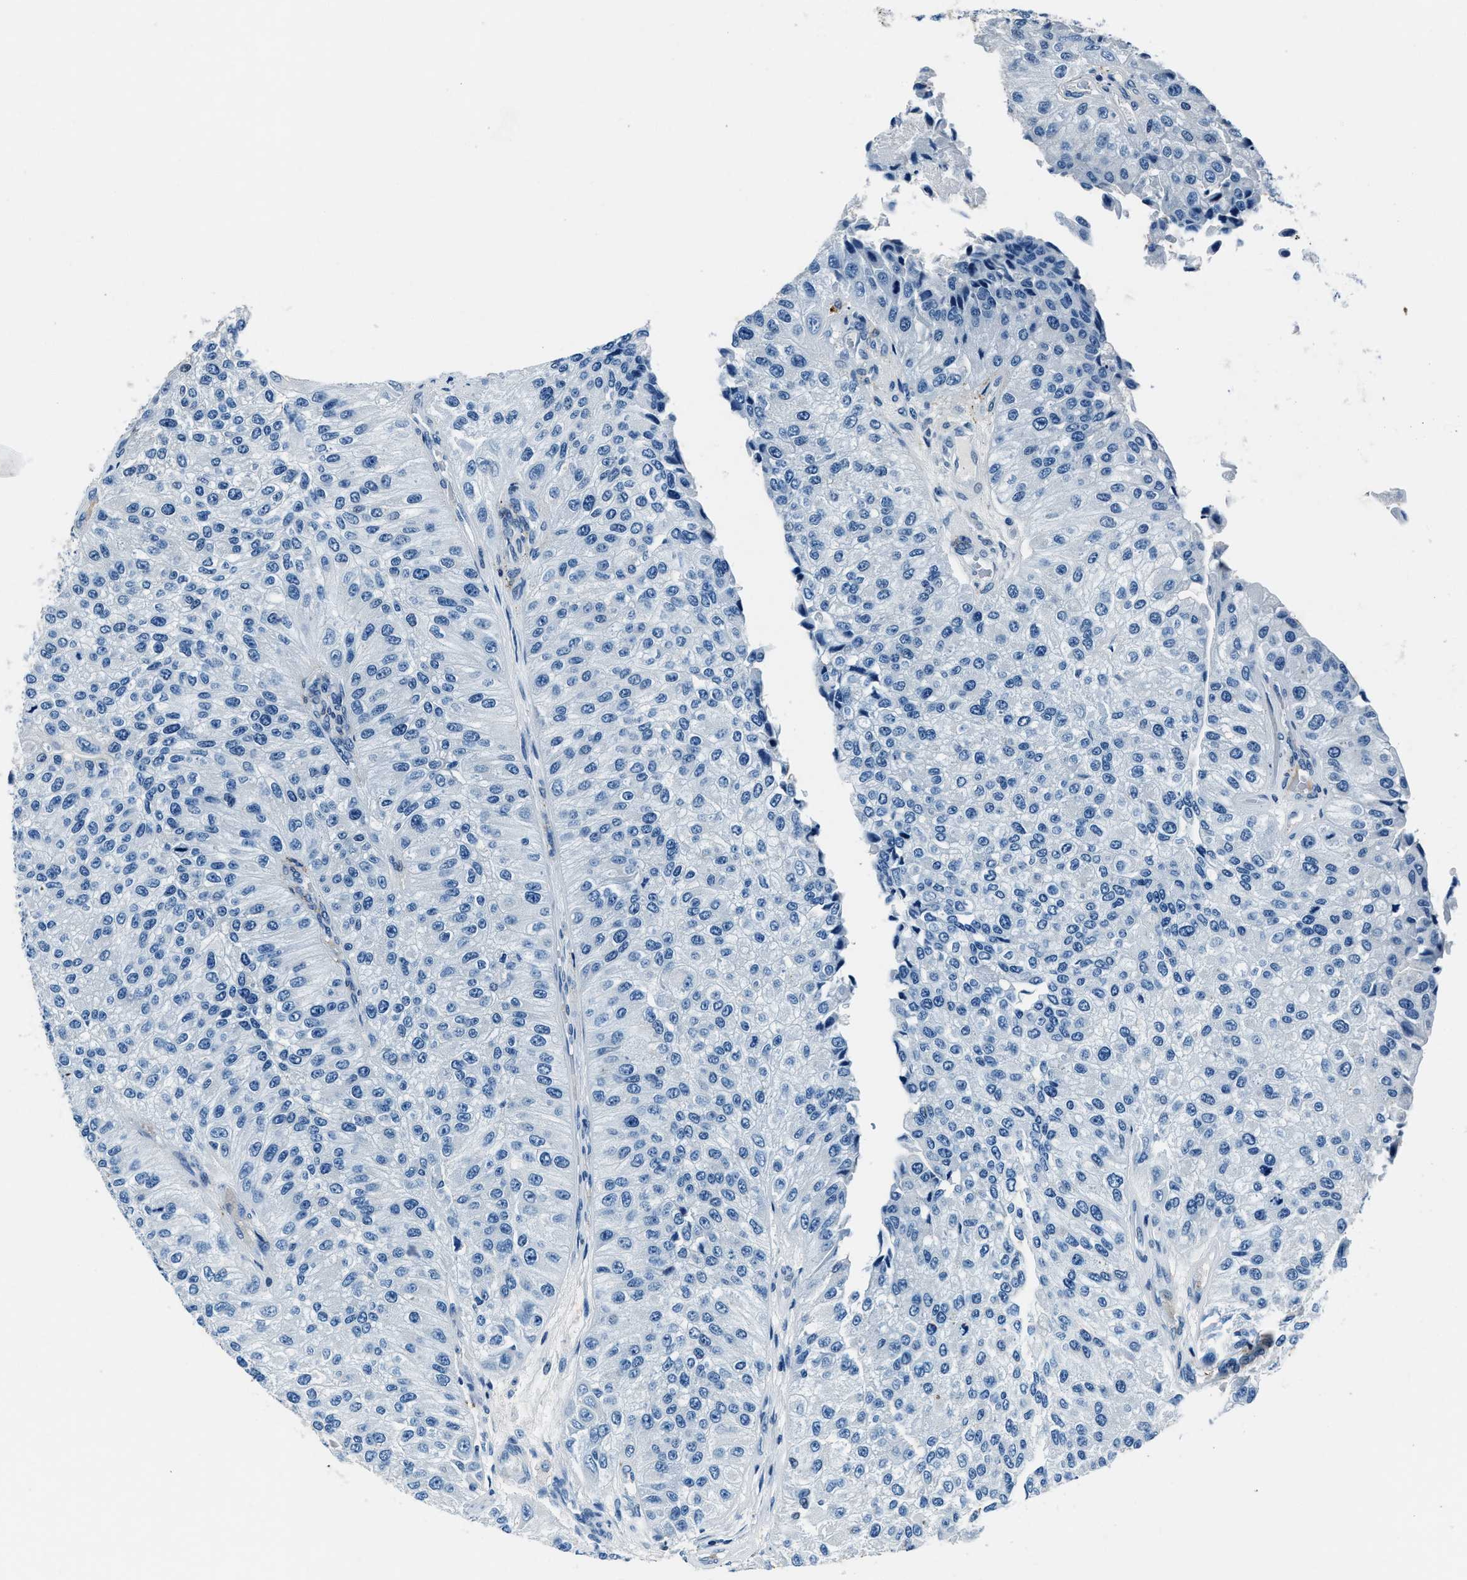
{"staining": {"intensity": "negative", "quantity": "none", "location": "none"}, "tissue": "urothelial cancer", "cell_type": "Tumor cells", "image_type": "cancer", "snomed": [{"axis": "morphology", "description": "Urothelial carcinoma, High grade"}, {"axis": "topography", "description": "Kidney"}, {"axis": "topography", "description": "Urinary bladder"}], "caption": "Tumor cells are negative for protein expression in human urothelial cancer.", "gene": "PTPDC1", "patient": {"sex": "male", "age": 77}}